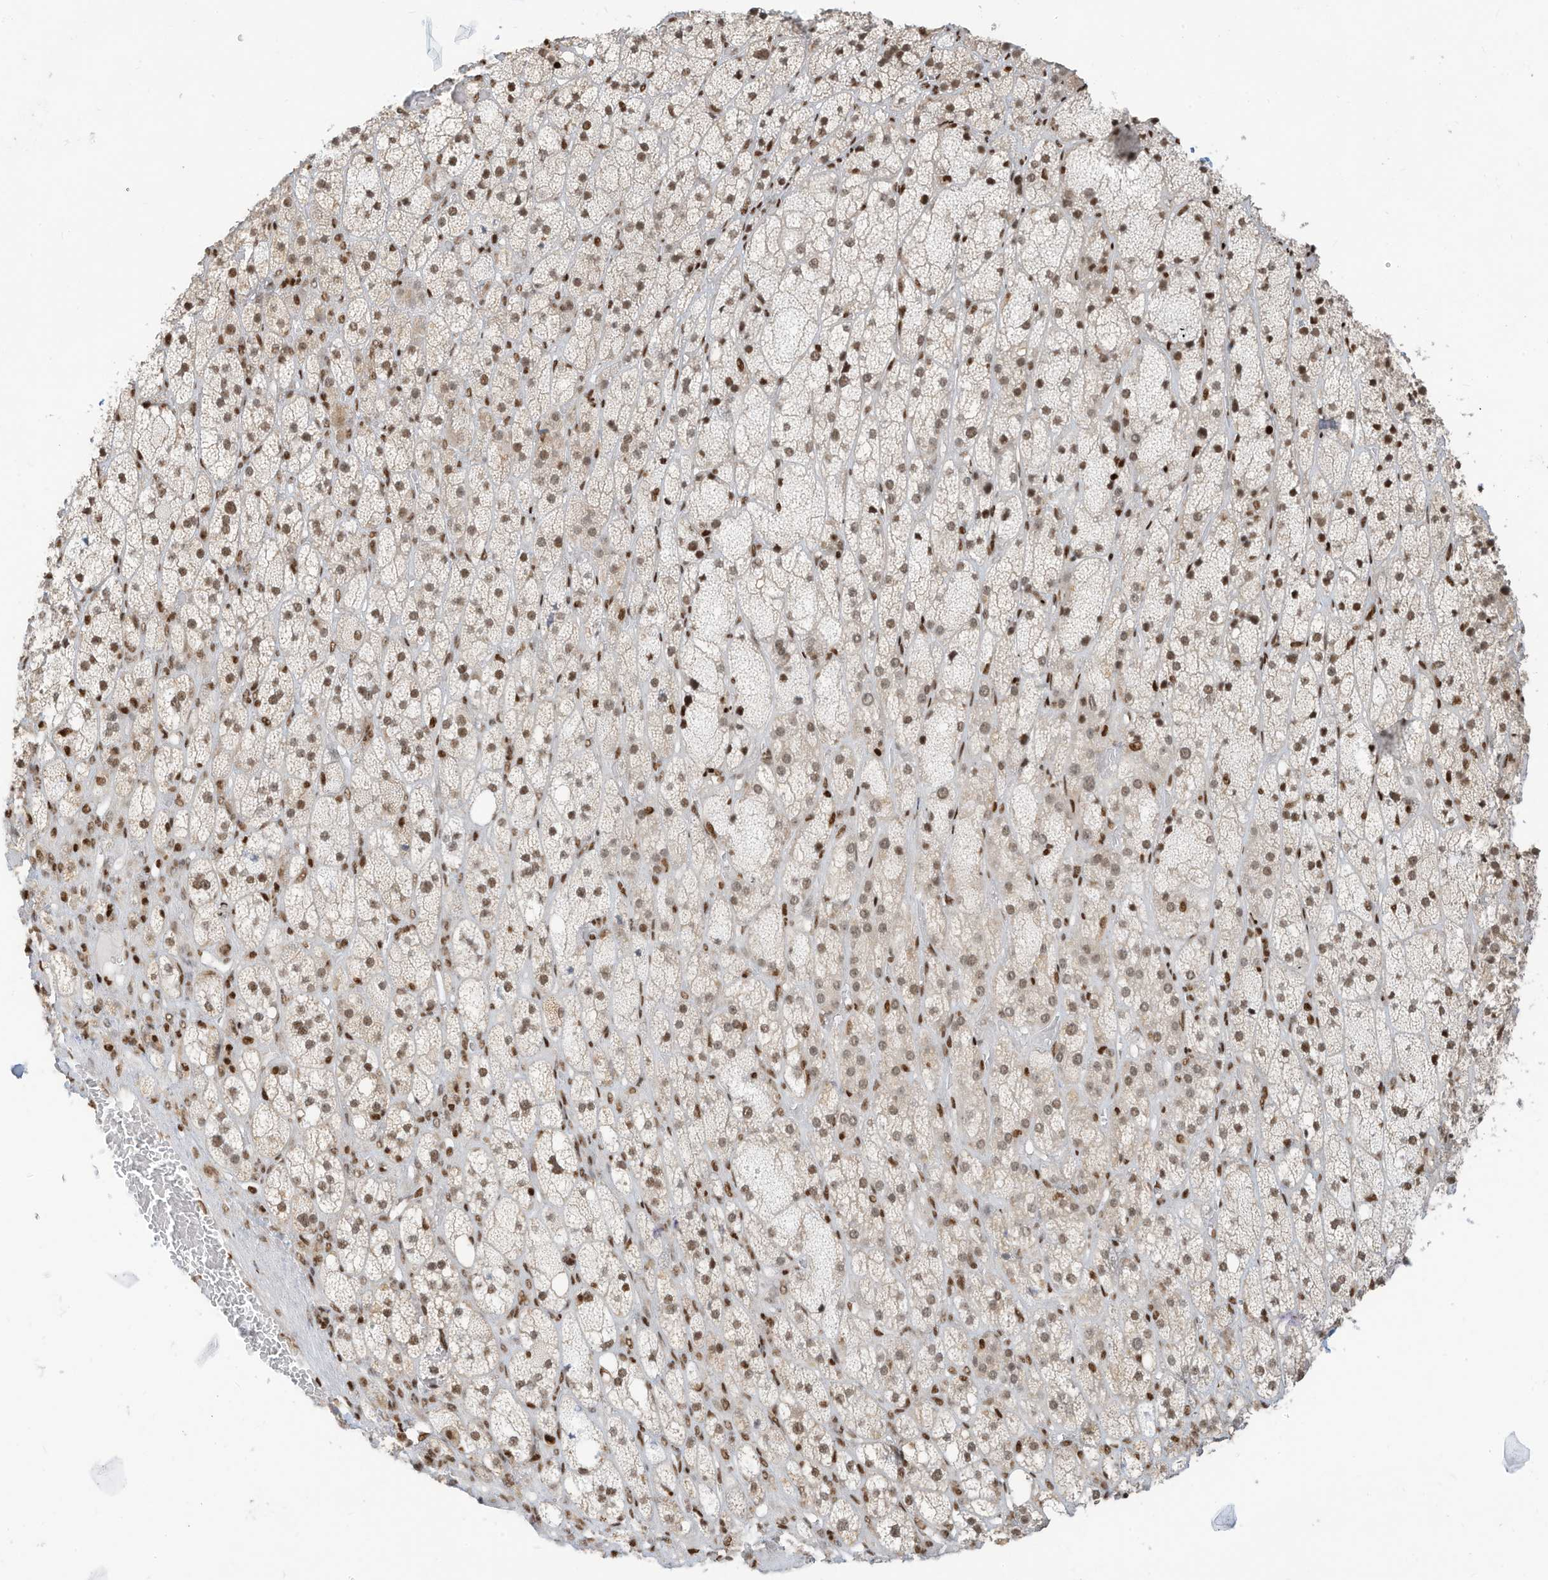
{"staining": {"intensity": "moderate", "quantity": ">75%", "location": "nuclear"}, "tissue": "adrenal gland", "cell_type": "Glandular cells", "image_type": "normal", "snomed": [{"axis": "morphology", "description": "Normal tissue, NOS"}, {"axis": "topography", "description": "Adrenal gland"}], "caption": "Moderate nuclear protein positivity is appreciated in about >75% of glandular cells in adrenal gland. The staining is performed using DAB (3,3'-diaminobenzidine) brown chromogen to label protein expression. The nuclei are counter-stained blue using hematoxylin.", "gene": "SAMD15", "patient": {"sex": "male", "age": 61}}